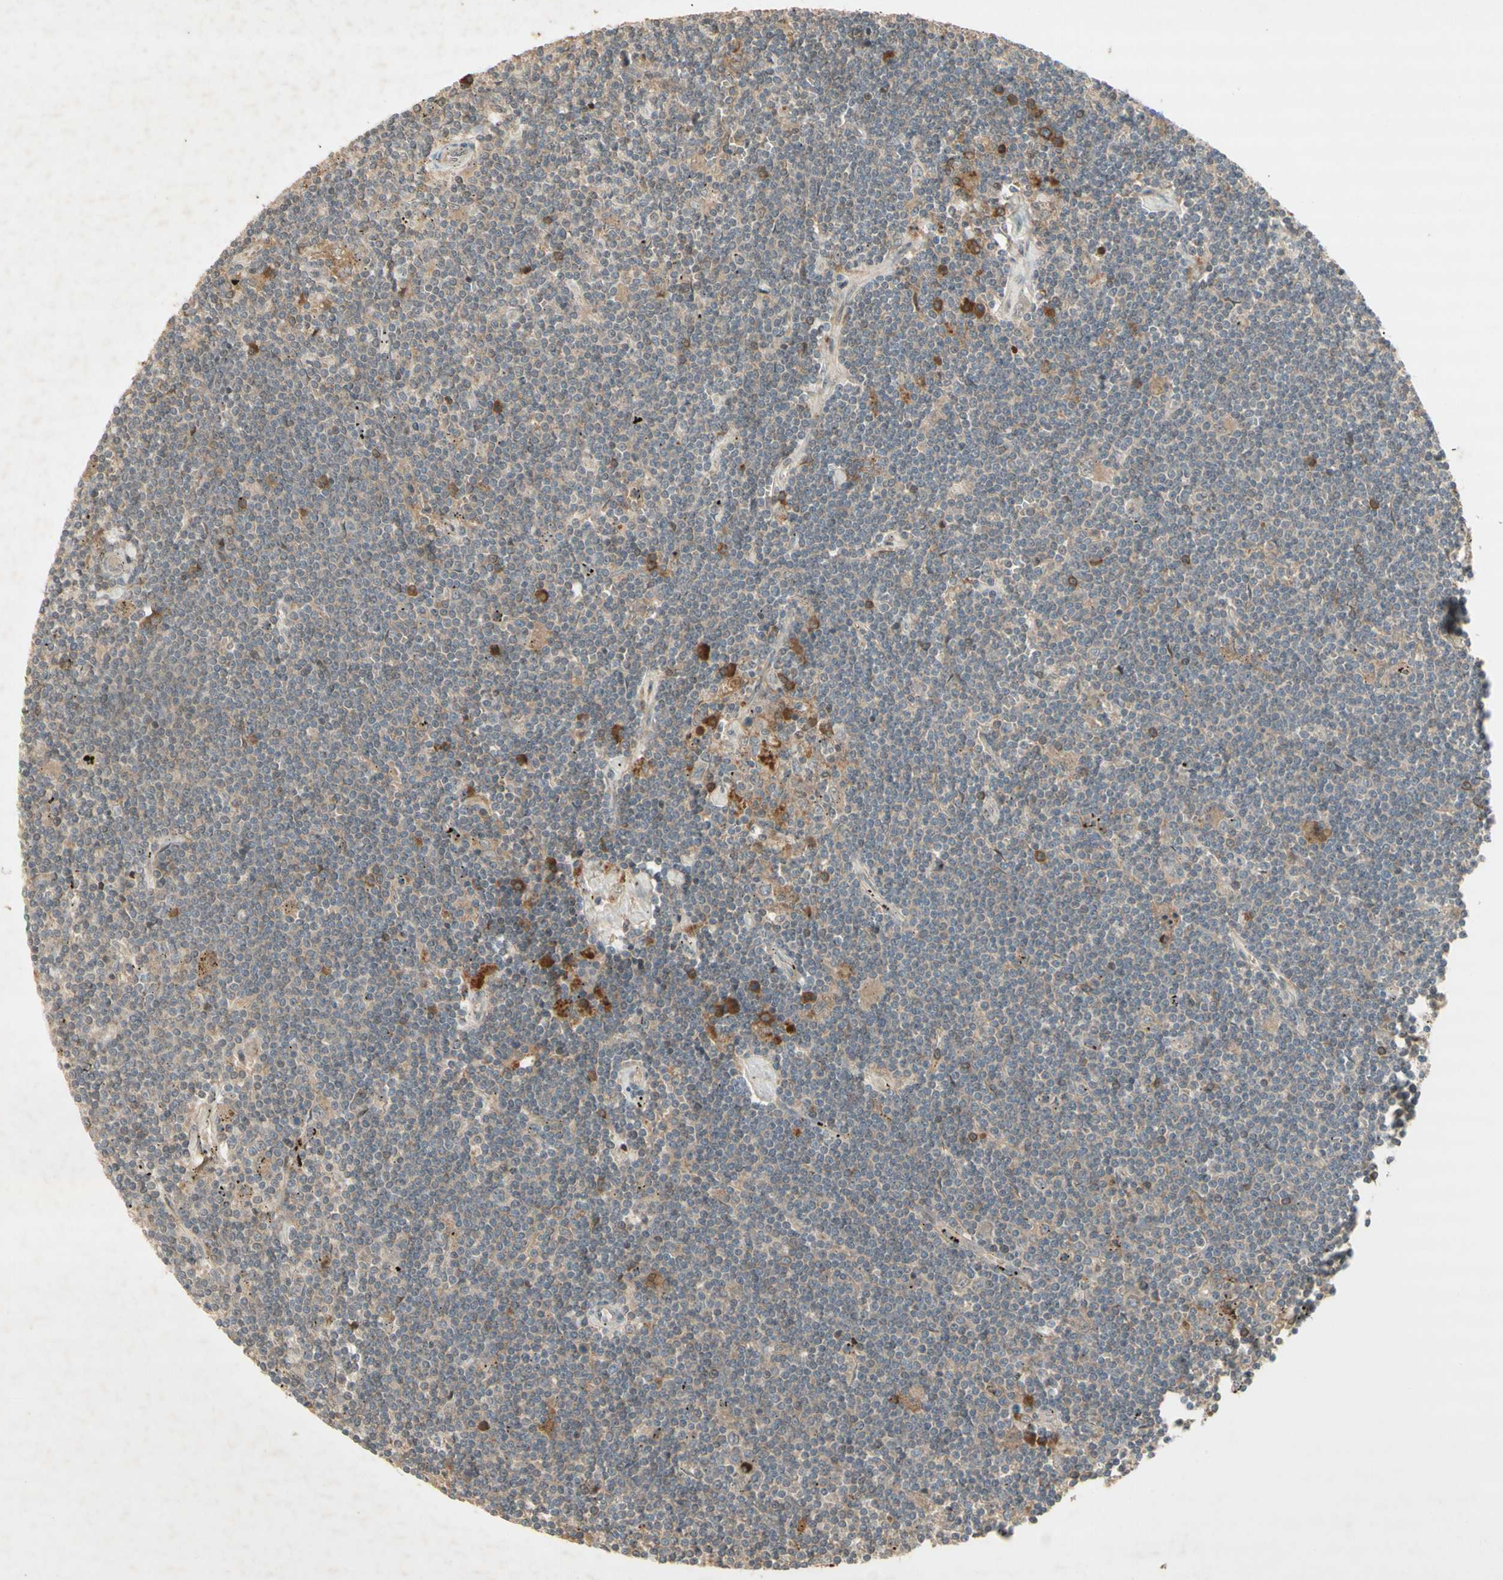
{"staining": {"intensity": "negative", "quantity": "none", "location": "none"}, "tissue": "lymphoma", "cell_type": "Tumor cells", "image_type": "cancer", "snomed": [{"axis": "morphology", "description": "Malignant lymphoma, non-Hodgkin's type, Low grade"}, {"axis": "topography", "description": "Spleen"}], "caption": "Immunohistochemistry micrograph of malignant lymphoma, non-Hodgkin's type (low-grade) stained for a protein (brown), which shows no expression in tumor cells.", "gene": "NRG4", "patient": {"sex": "male", "age": 76}}